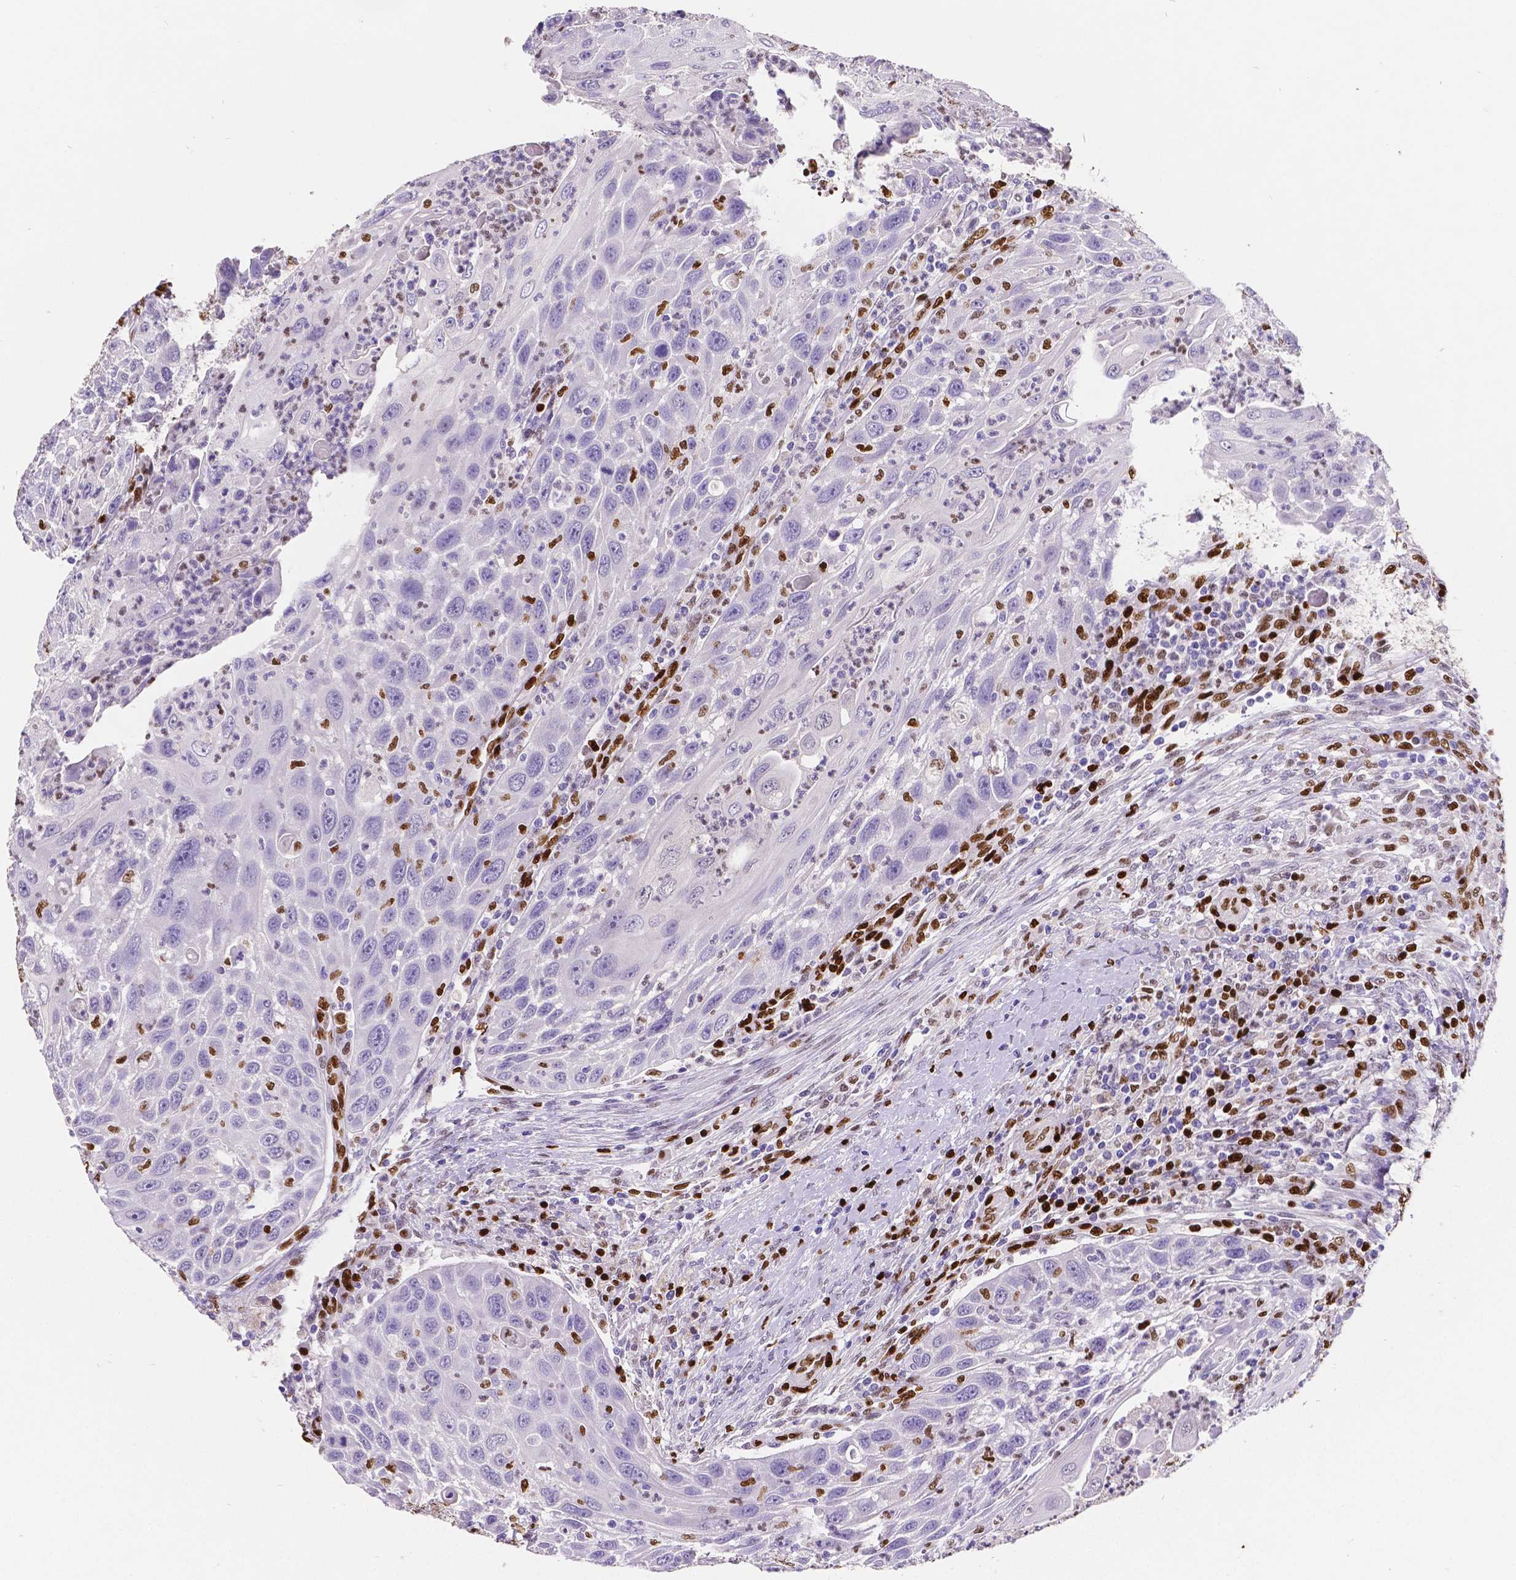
{"staining": {"intensity": "negative", "quantity": "none", "location": "none"}, "tissue": "head and neck cancer", "cell_type": "Tumor cells", "image_type": "cancer", "snomed": [{"axis": "morphology", "description": "Squamous cell carcinoma, NOS"}, {"axis": "topography", "description": "Head-Neck"}], "caption": "Immunohistochemistry micrograph of human squamous cell carcinoma (head and neck) stained for a protein (brown), which displays no staining in tumor cells. Brightfield microscopy of IHC stained with DAB (brown) and hematoxylin (blue), captured at high magnification.", "gene": "MEF2C", "patient": {"sex": "male", "age": 69}}